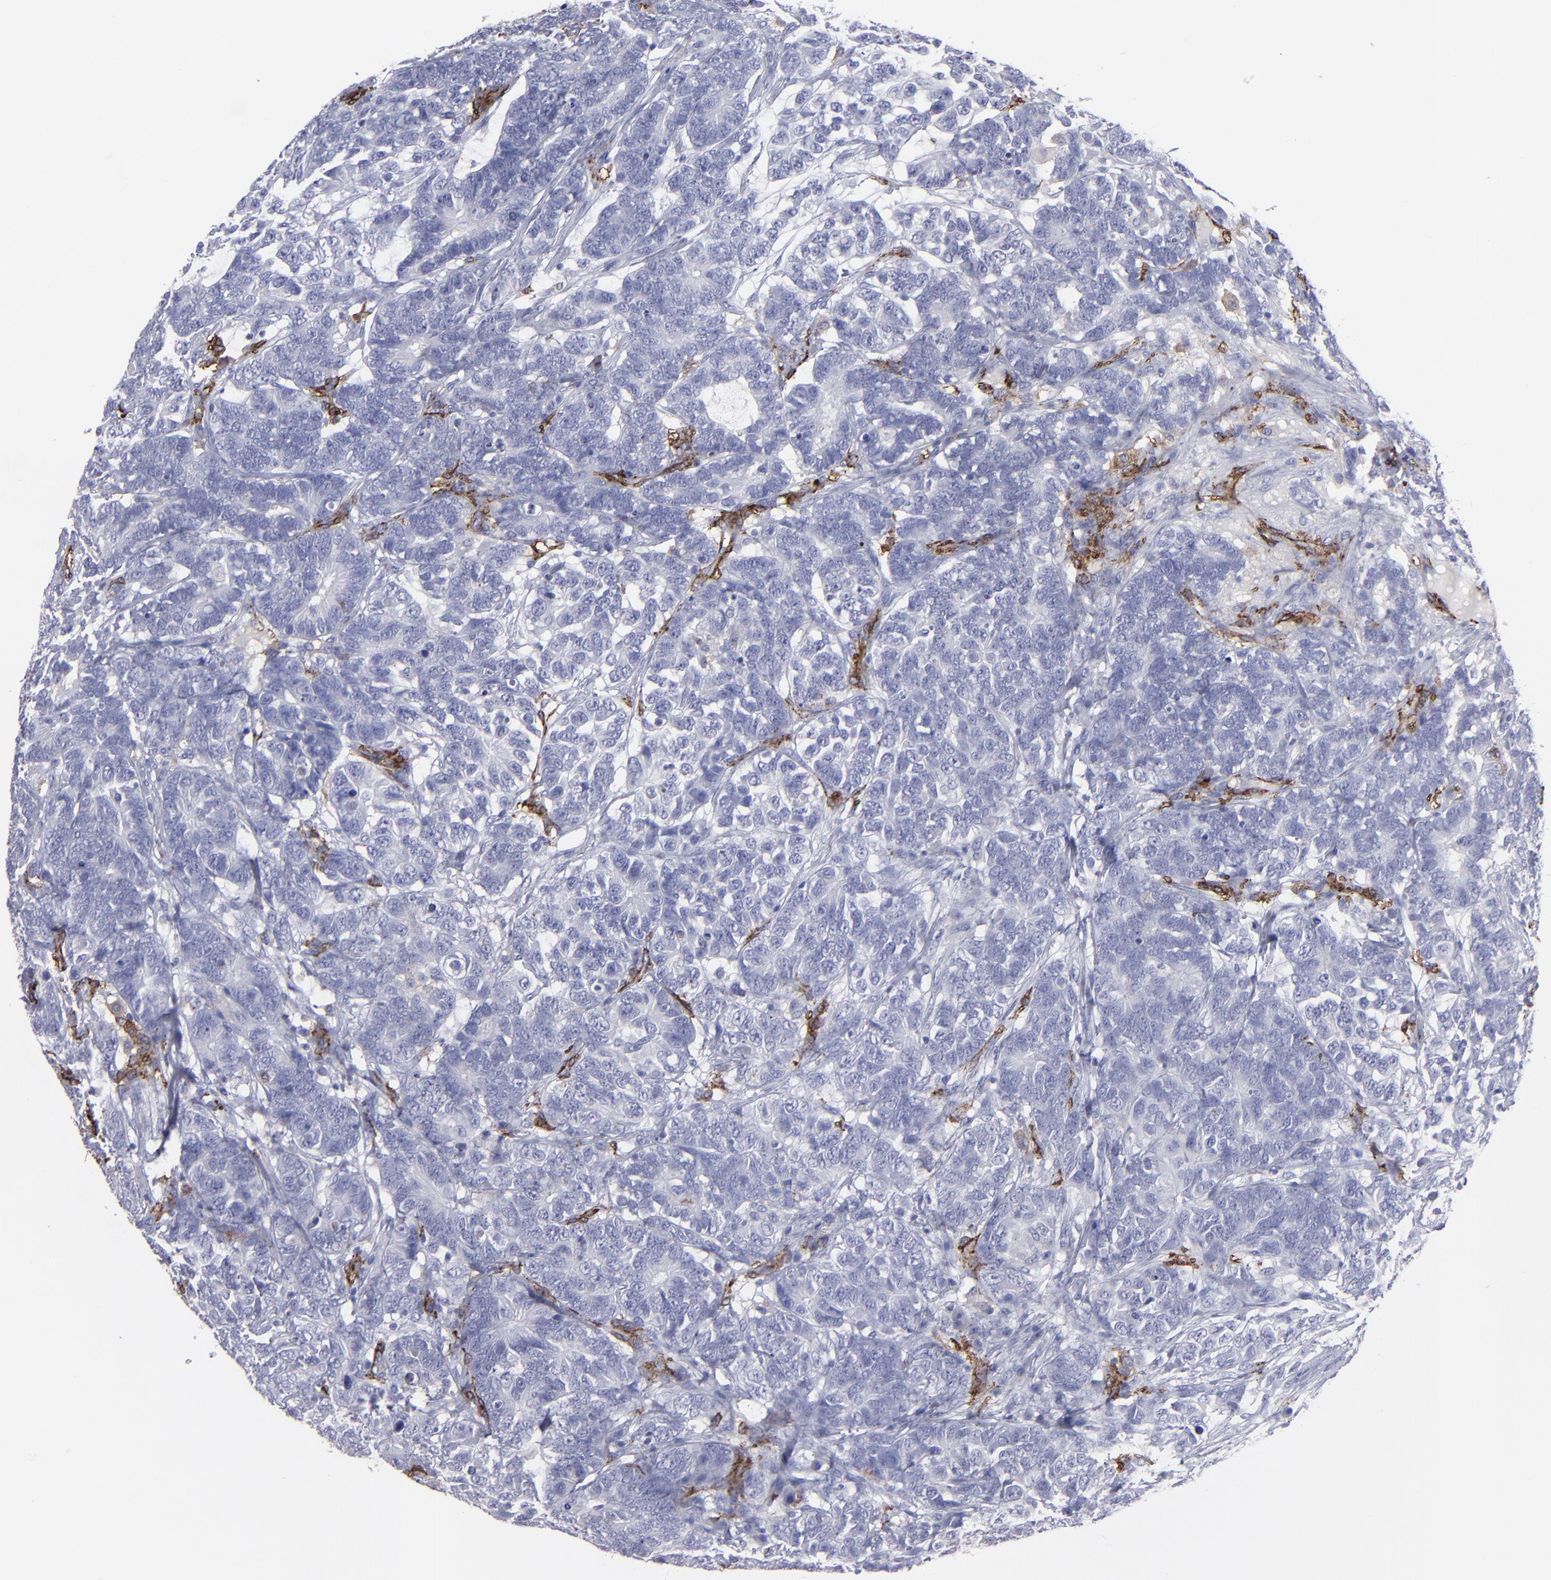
{"staining": {"intensity": "negative", "quantity": "none", "location": "none"}, "tissue": "testis cancer", "cell_type": "Tumor cells", "image_type": "cancer", "snomed": [{"axis": "morphology", "description": "Carcinoma, Embryonal, NOS"}, {"axis": "topography", "description": "Testis"}], "caption": "Tumor cells show no significant protein expression in embryonal carcinoma (testis). (DAB immunohistochemistry with hematoxylin counter stain).", "gene": "CD36", "patient": {"sex": "male", "age": 26}}